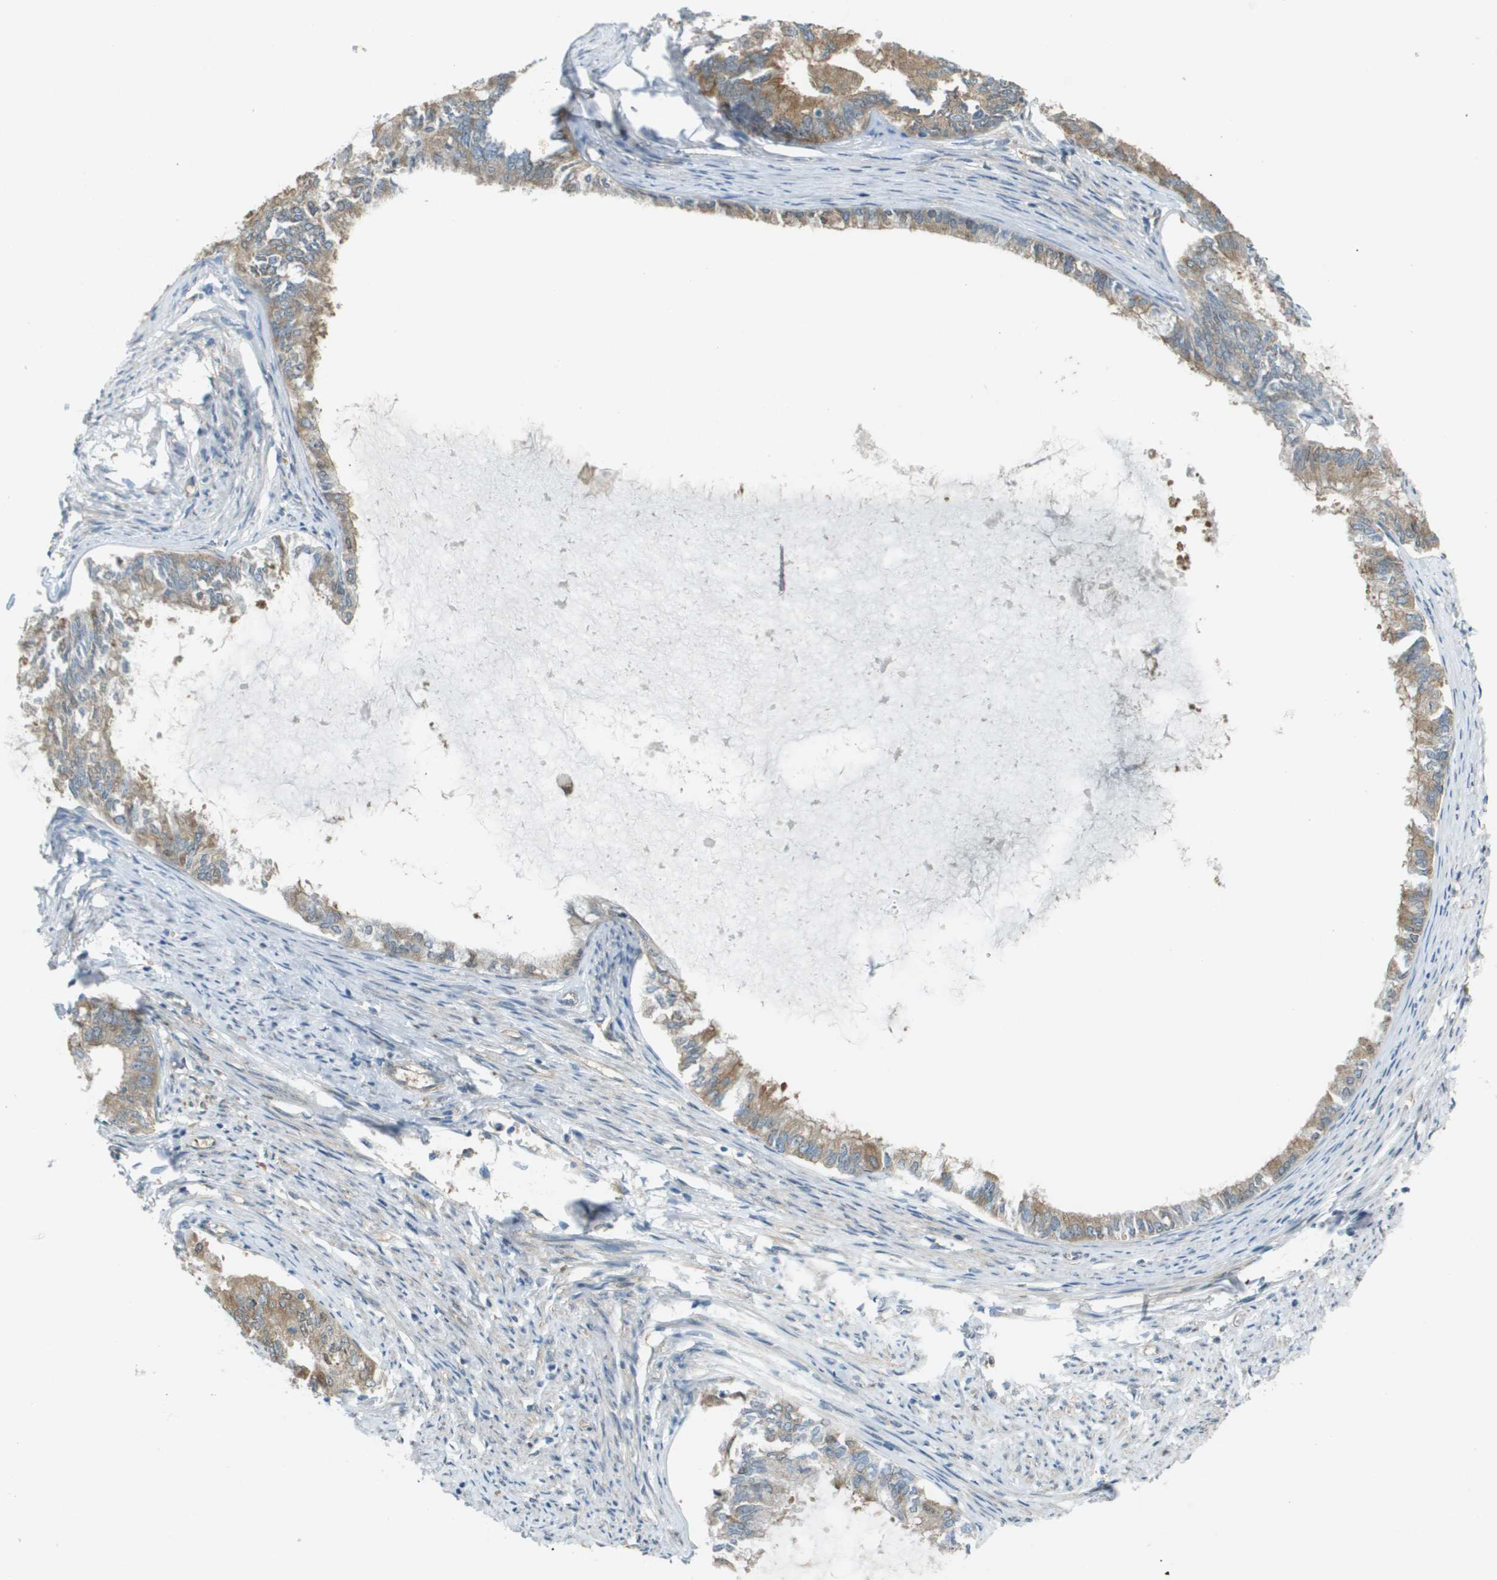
{"staining": {"intensity": "moderate", "quantity": ">75%", "location": "cytoplasmic/membranous"}, "tissue": "endometrial cancer", "cell_type": "Tumor cells", "image_type": "cancer", "snomed": [{"axis": "morphology", "description": "Adenocarcinoma, NOS"}, {"axis": "topography", "description": "Endometrium"}], "caption": "Human adenocarcinoma (endometrial) stained with a protein marker exhibits moderate staining in tumor cells.", "gene": "CORO1B", "patient": {"sex": "female", "age": 86}}